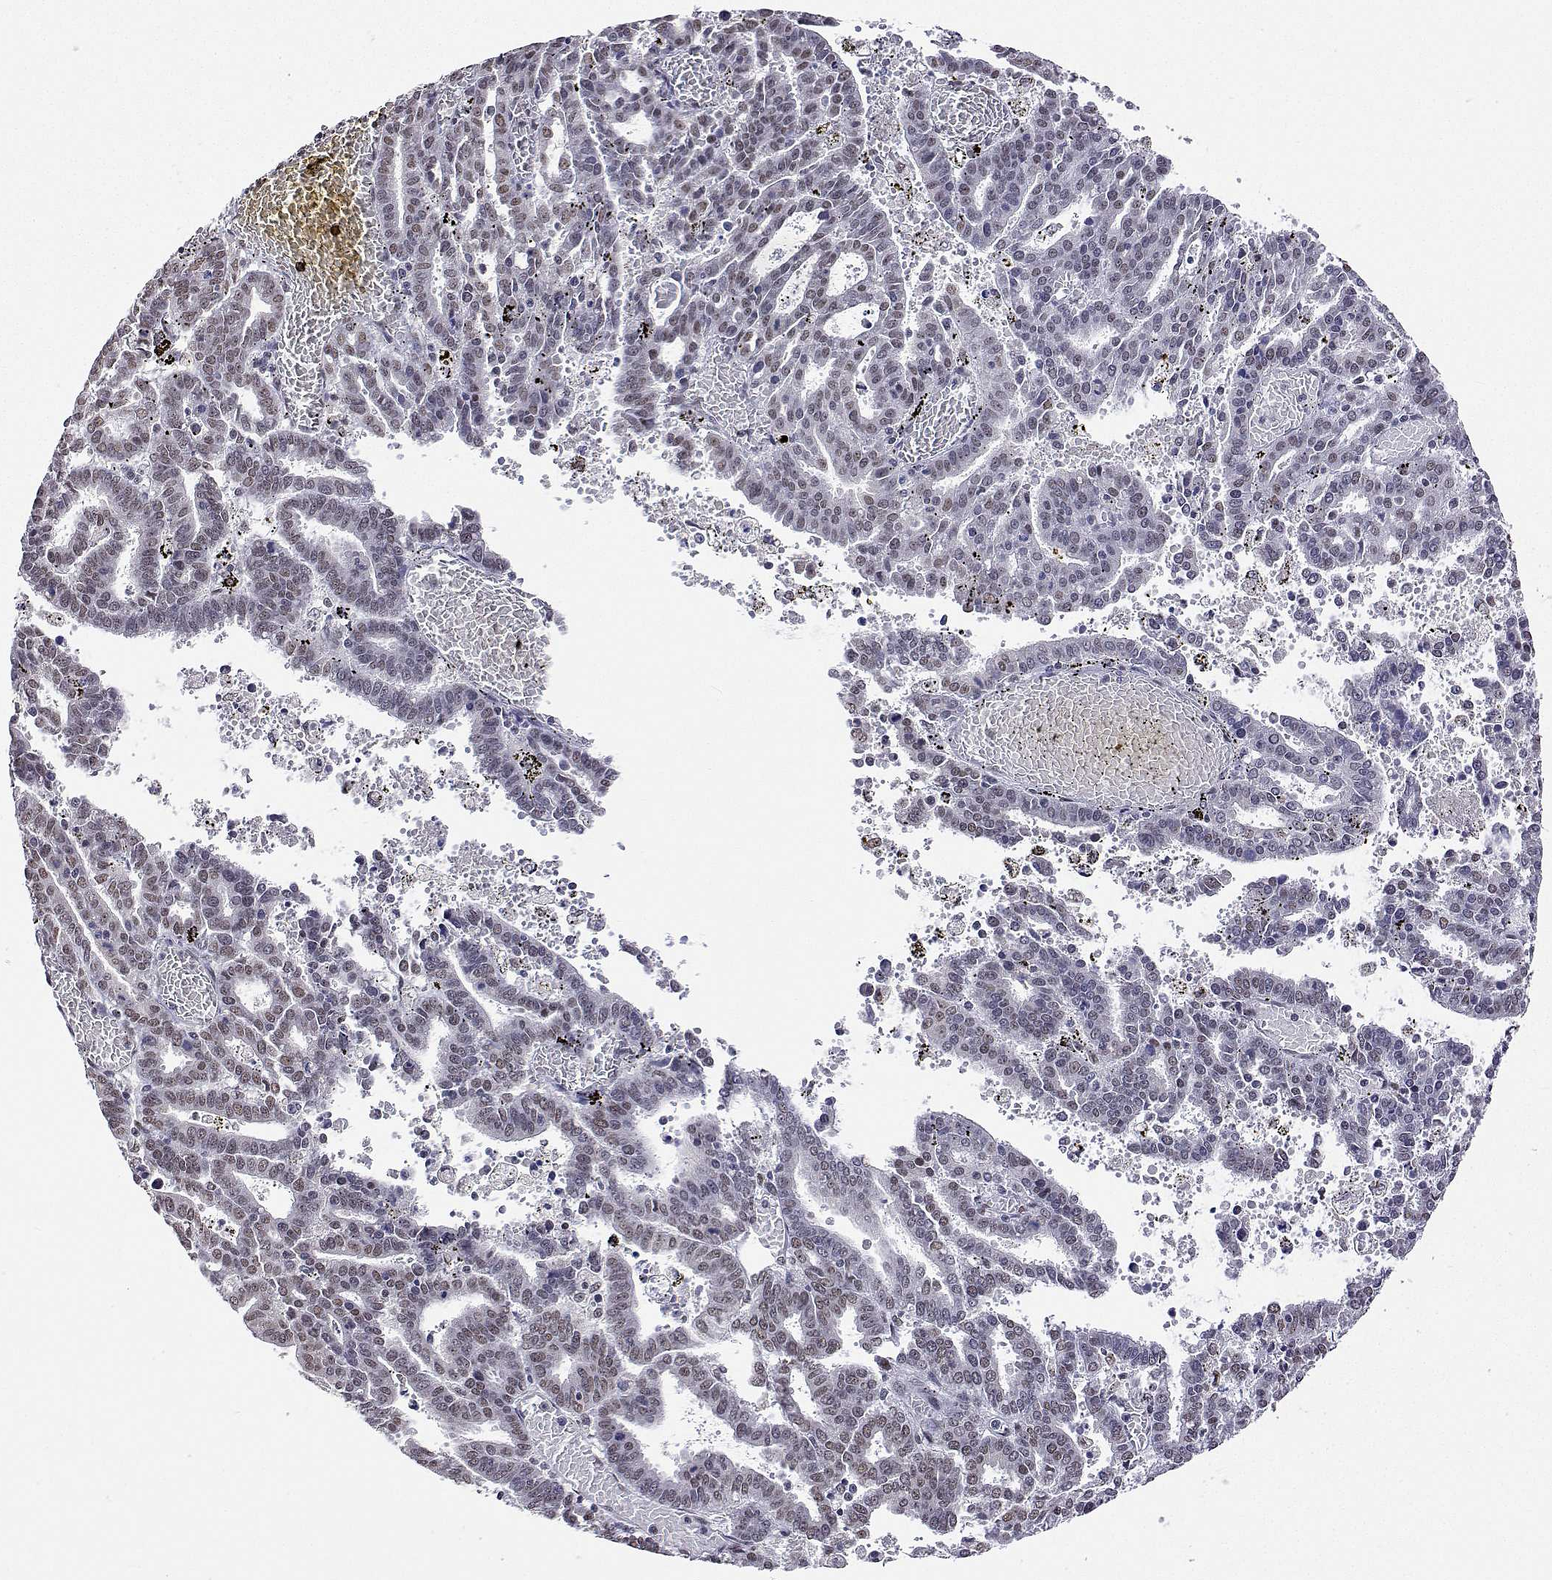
{"staining": {"intensity": "moderate", "quantity": ">75%", "location": "nuclear"}, "tissue": "endometrial cancer", "cell_type": "Tumor cells", "image_type": "cancer", "snomed": [{"axis": "morphology", "description": "Adenocarcinoma, NOS"}, {"axis": "topography", "description": "Uterus"}], "caption": "Immunohistochemical staining of endometrial adenocarcinoma demonstrates moderate nuclear protein staining in about >75% of tumor cells.", "gene": "ADAR", "patient": {"sex": "female", "age": 83}}